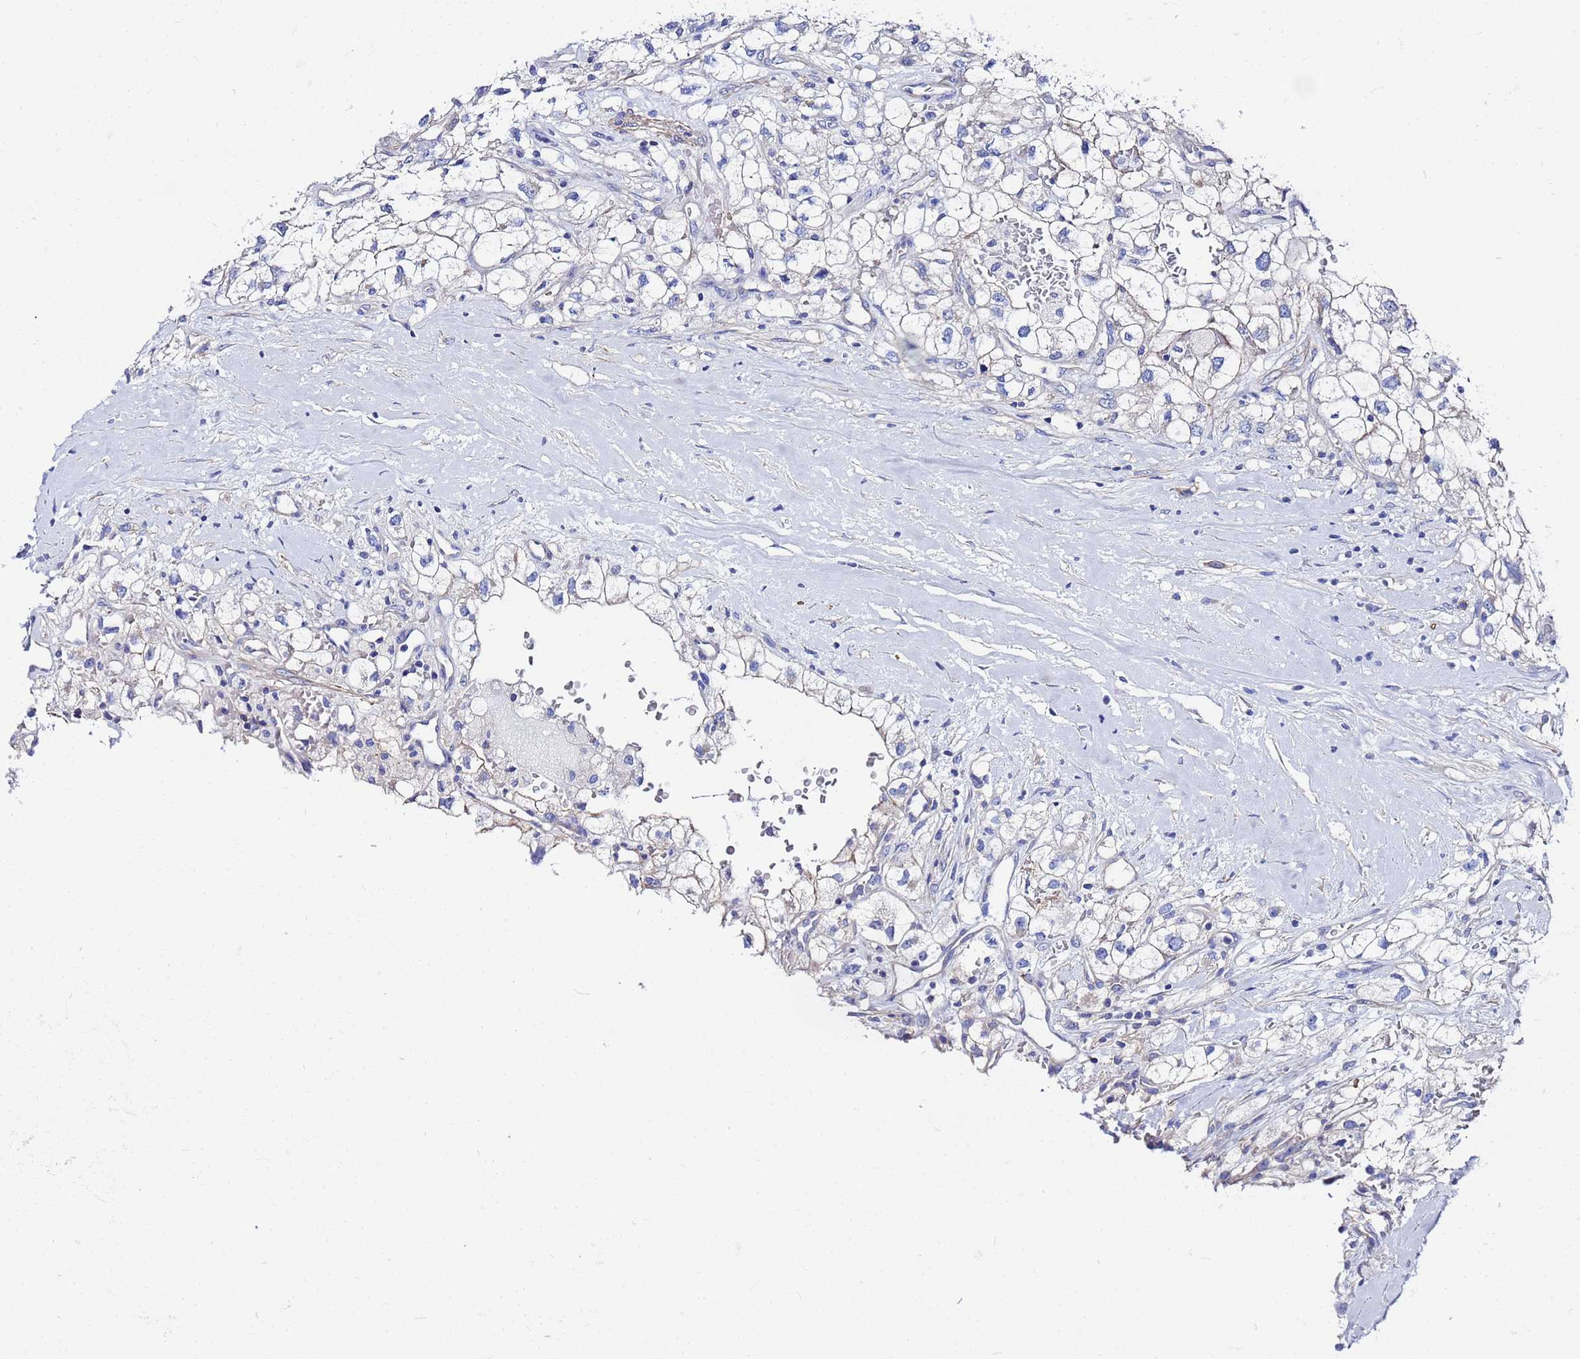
{"staining": {"intensity": "negative", "quantity": "none", "location": "none"}, "tissue": "renal cancer", "cell_type": "Tumor cells", "image_type": "cancer", "snomed": [{"axis": "morphology", "description": "Adenocarcinoma, NOS"}, {"axis": "topography", "description": "Kidney"}], "caption": "This is an immunohistochemistry (IHC) image of human adenocarcinoma (renal). There is no staining in tumor cells.", "gene": "RAB39B", "patient": {"sex": "male", "age": 59}}